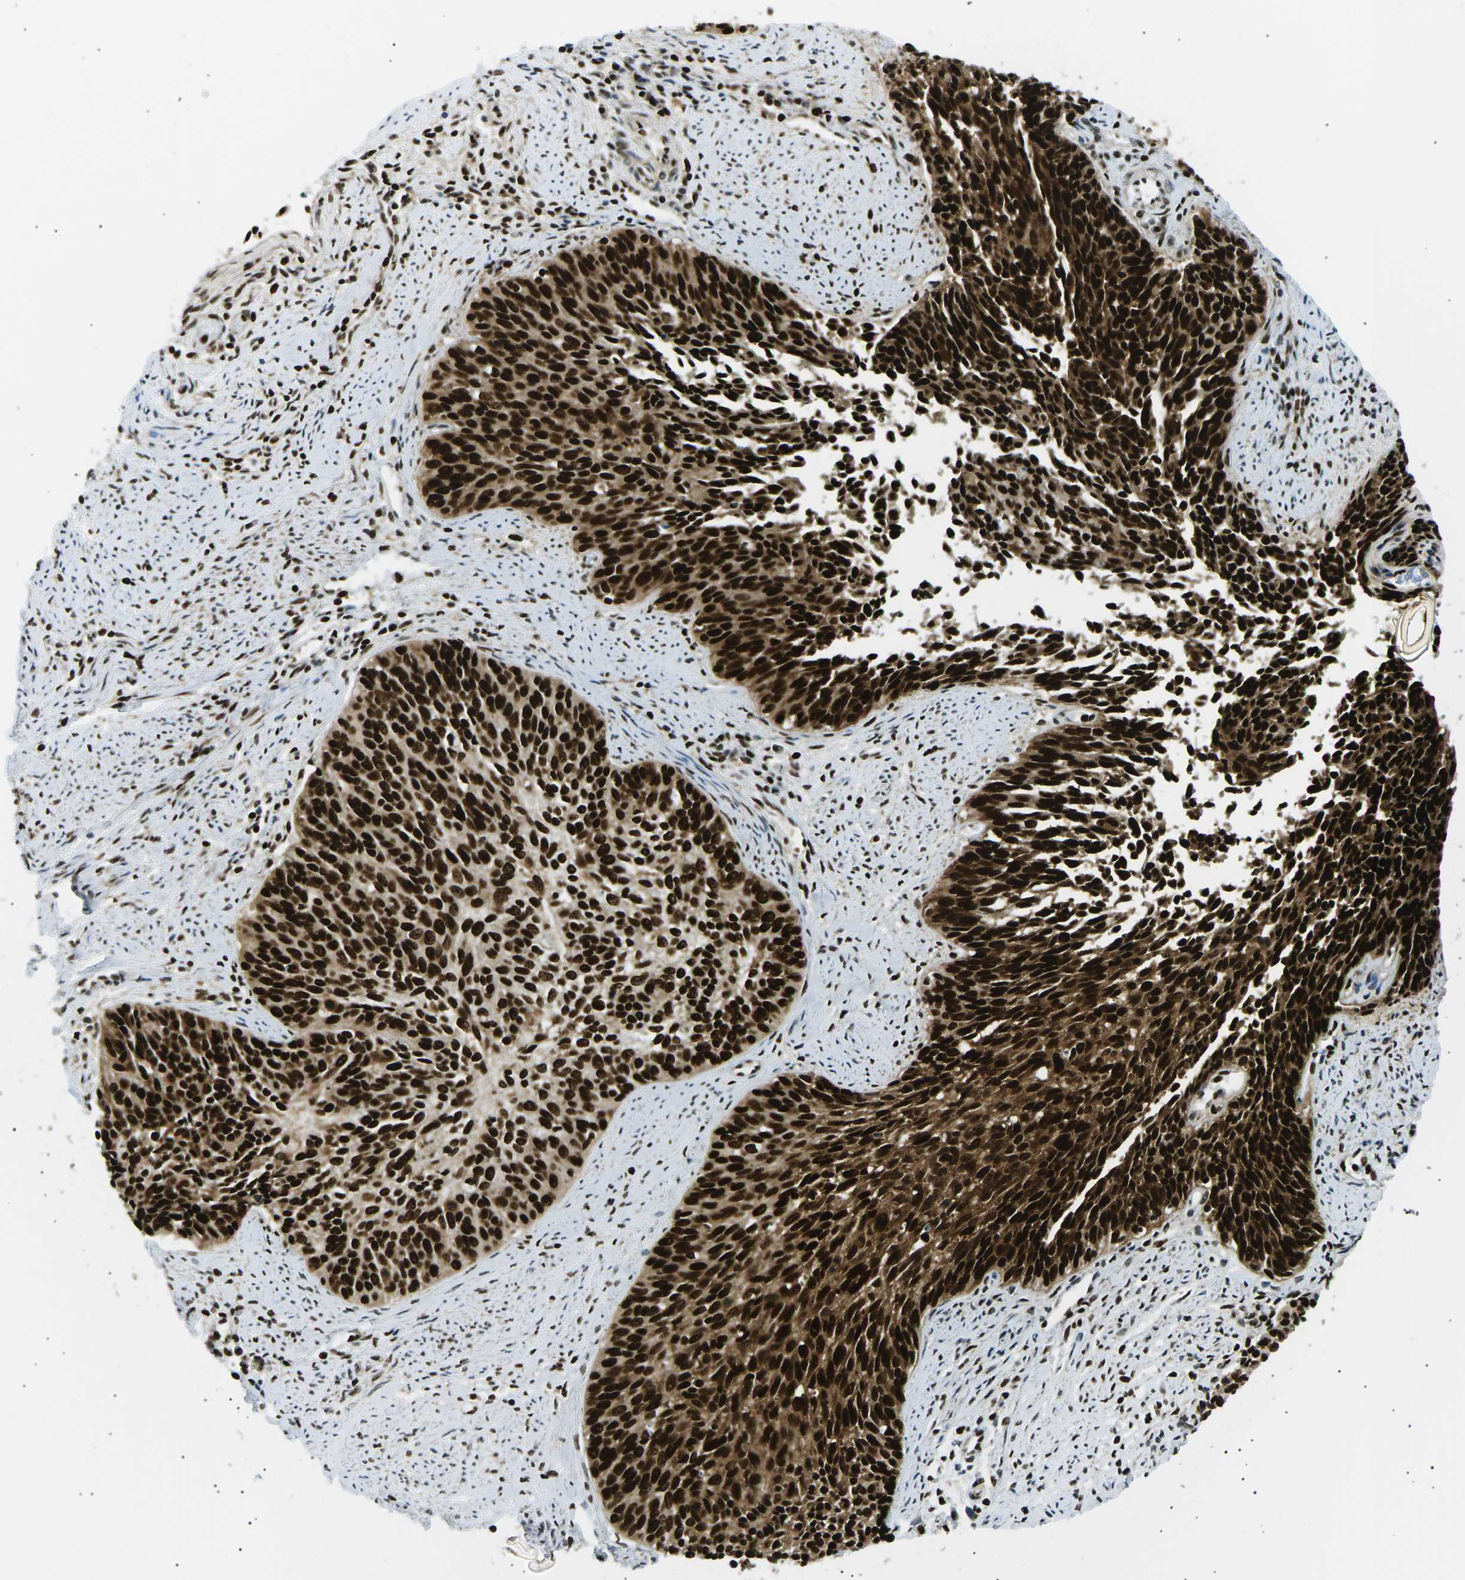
{"staining": {"intensity": "strong", "quantity": ">75%", "location": "cytoplasmic/membranous,nuclear"}, "tissue": "cervical cancer", "cell_type": "Tumor cells", "image_type": "cancer", "snomed": [{"axis": "morphology", "description": "Squamous cell carcinoma, NOS"}, {"axis": "topography", "description": "Cervix"}], "caption": "A brown stain labels strong cytoplasmic/membranous and nuclear positivity of a protein in human cervical squamous cell carcinoma tumor cells.", "gene": "RPA2", "patient": {"sex": "female", "age": 55}}